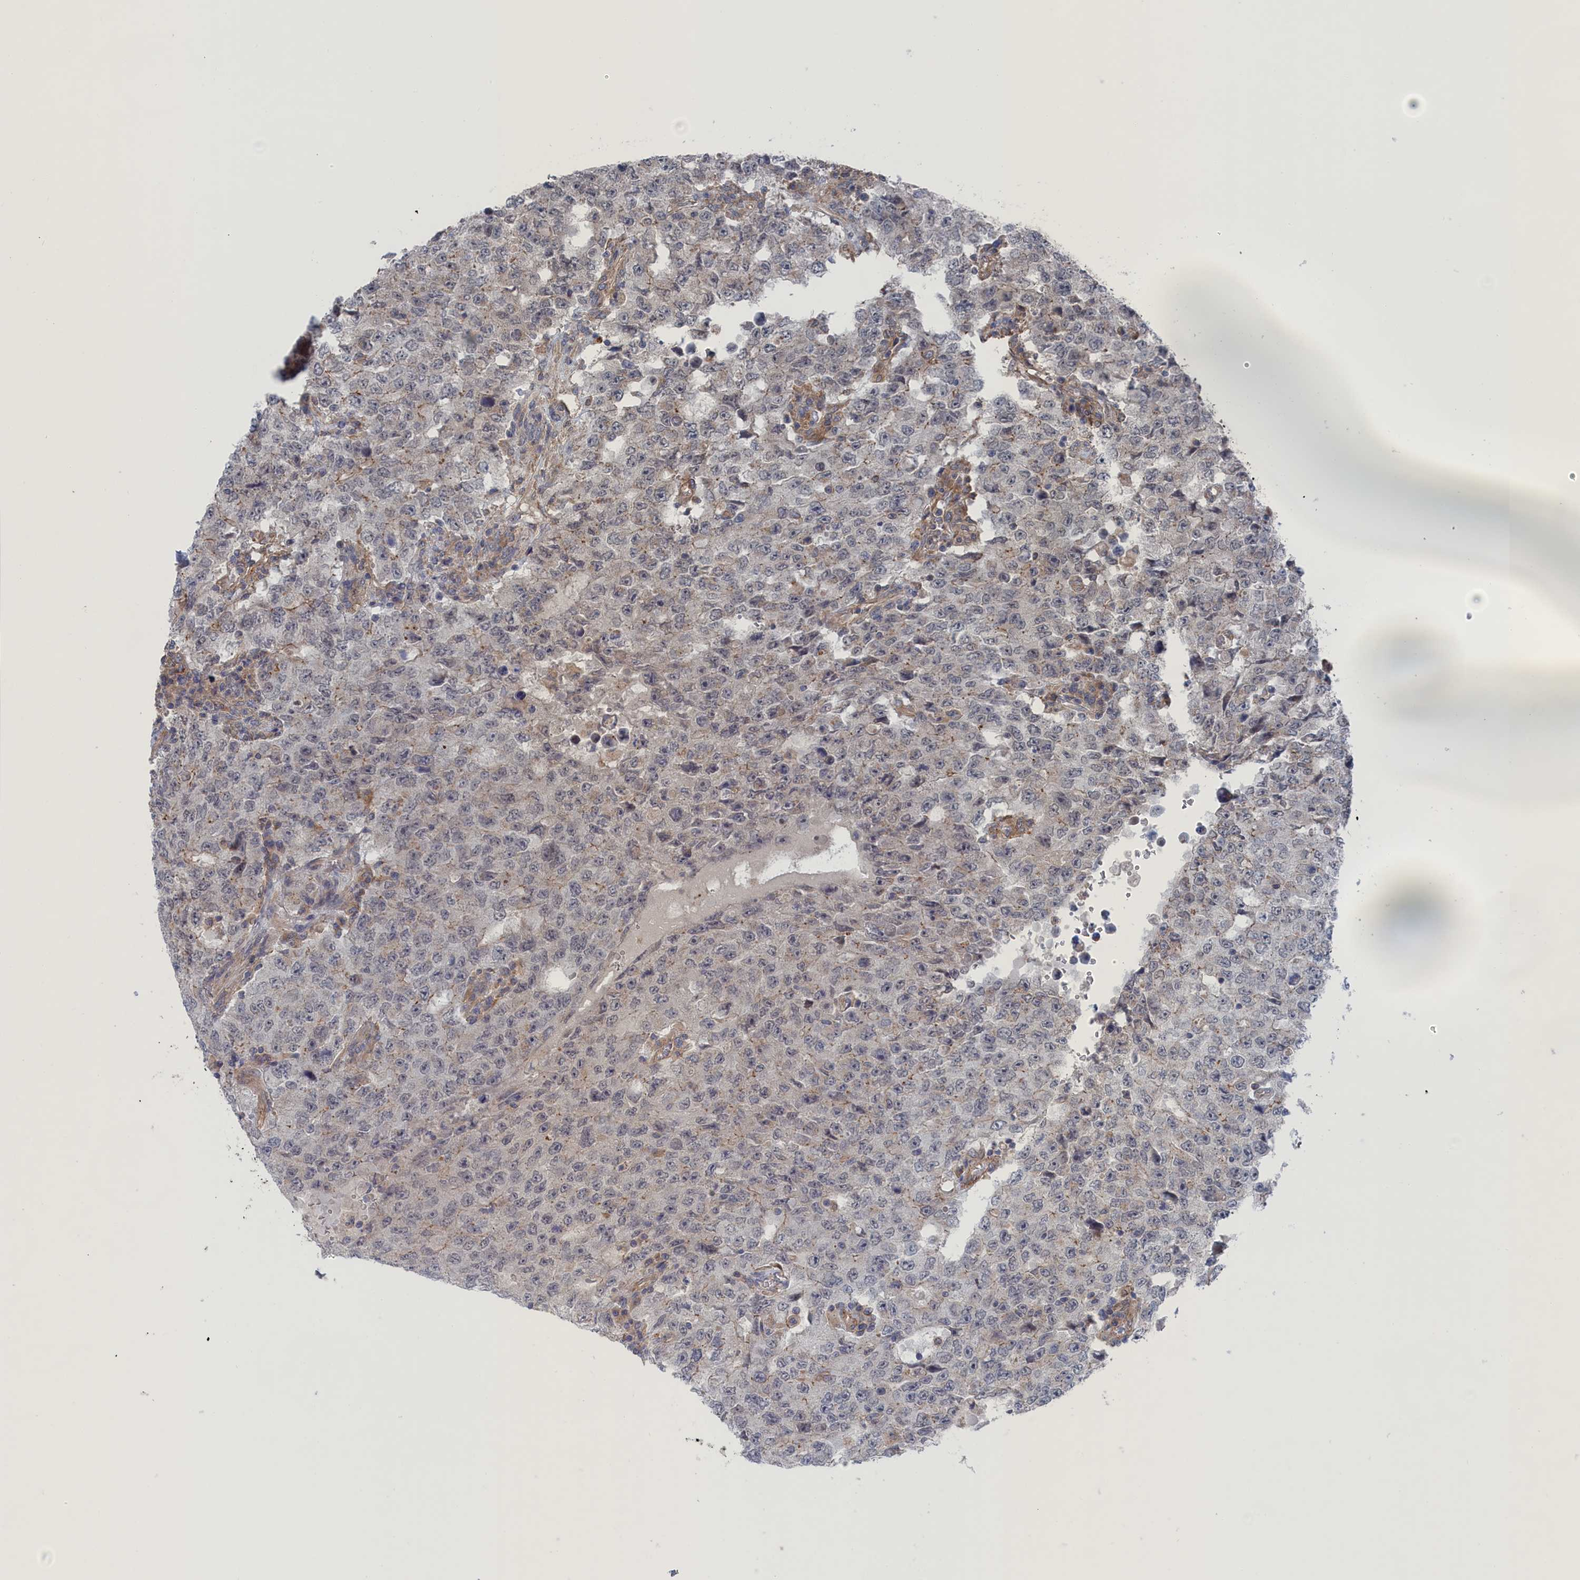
{"staining": {"intensity": "weak", "quantity": "<25%", "location": "cytoplasmic/membranous"}, "tissue": "testis cancer", "cell_type": "Tumor cells", "image_type": "cancer", "snomed": [{"axis": "morphology", "description": "Carcinoma, Embryonal, NOS"}, {"axis": "topography", "description": "Testis"}], "caption": "IHC photomicrograph of neoplastic tissue: human embryonal carcinoma (testis) stained with DAB shows no significant protein expression in tumor cells. (IHC, brightfield microscopy, high magnification).", "gene": "FILIP1L", "patient": {"sex": "male", "age": 26}}